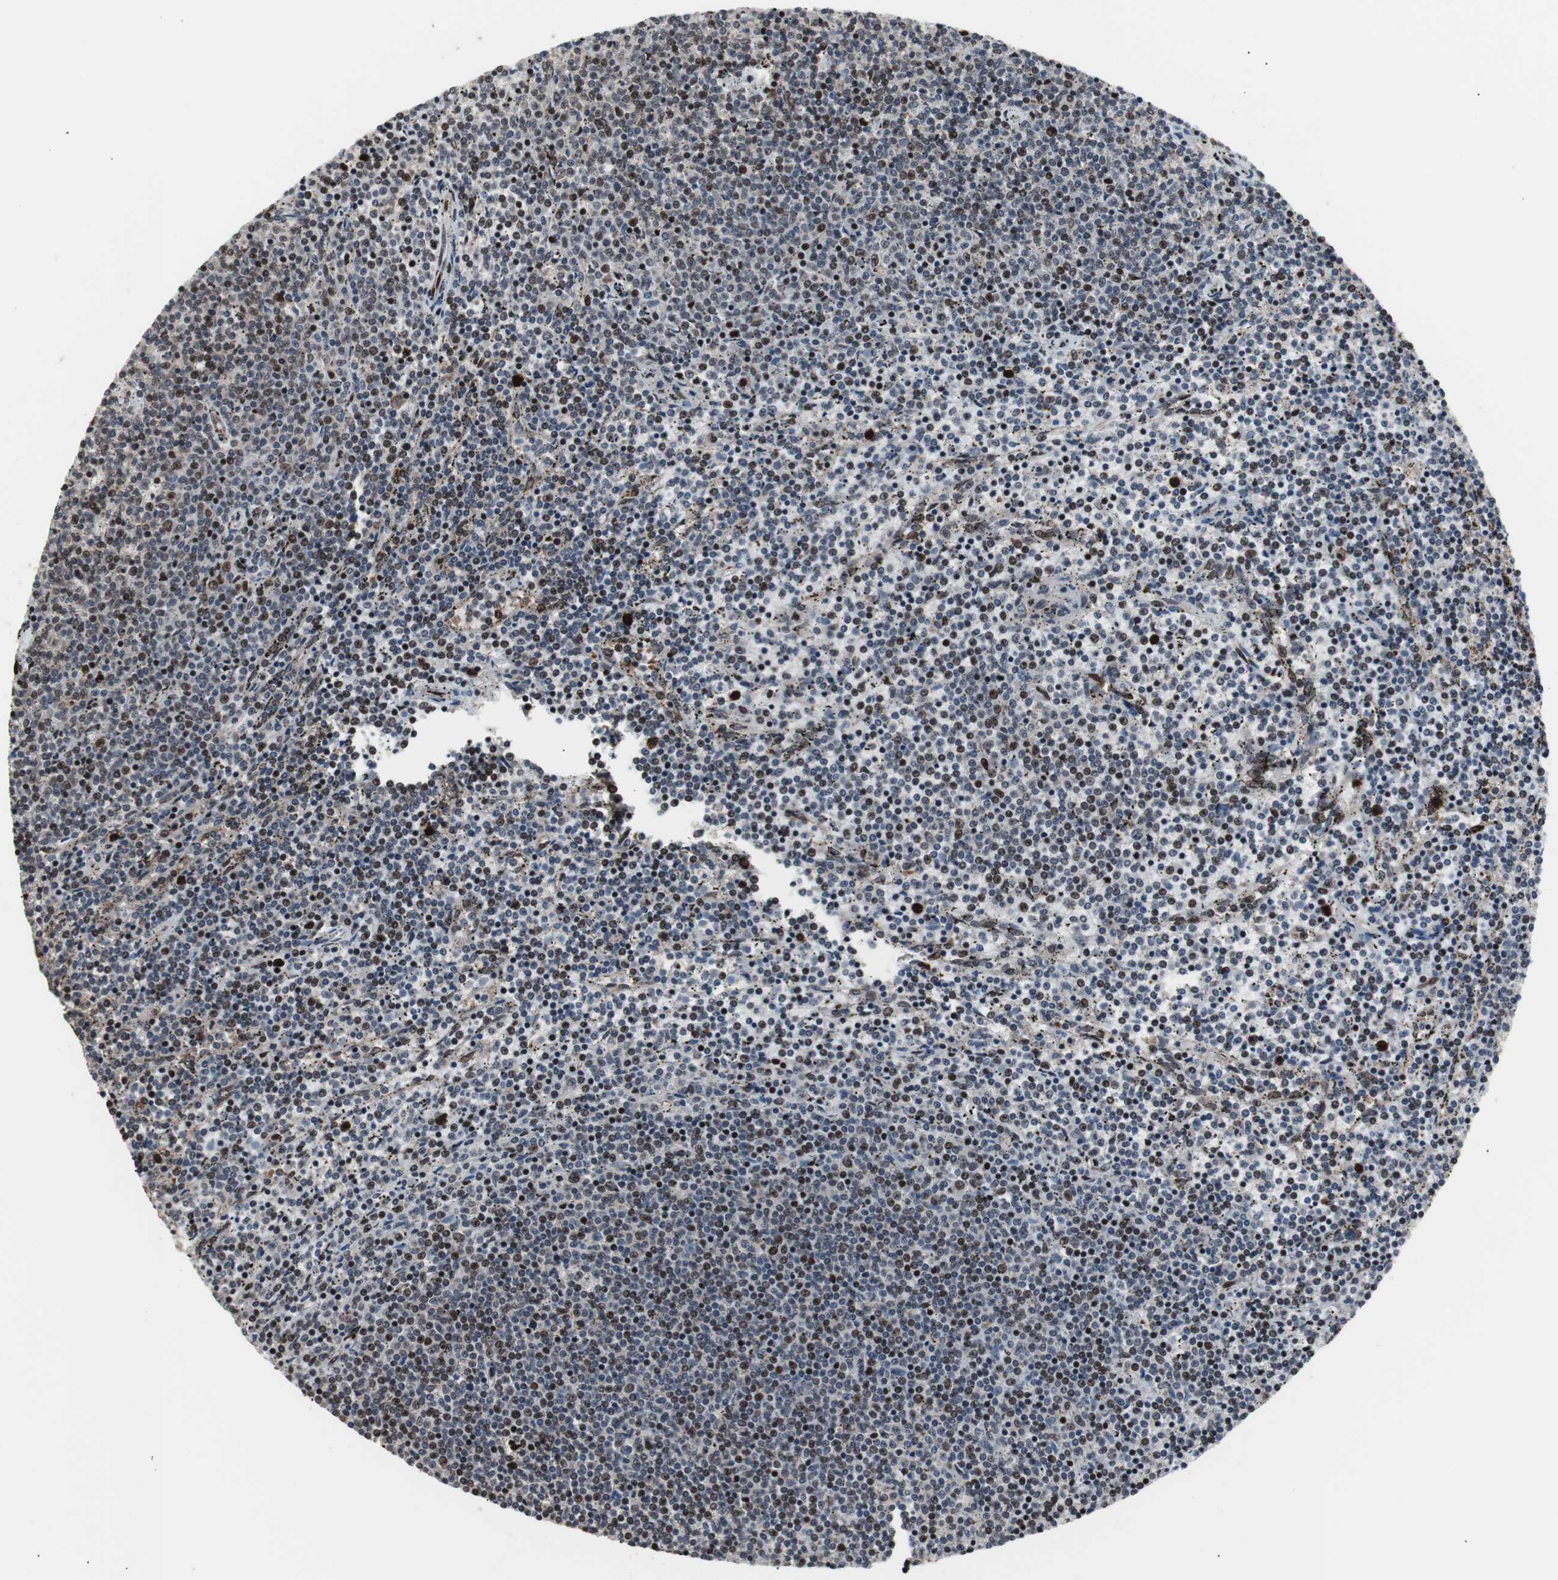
{"staining": {"intensity": "moderate", "quantity": "25%-75%", "location": "nuclear"}, "tissue": "lymphoma", "cell_type": "Tumor cells", "image_type": "cancer", "snomed": [{"axis": "morphology", "description": "Malignant lymphoma, non-Hodgkin's type, Low grade"}, {"axis": "topography", "description": "Spleen"}], "caption": "This image displays lymphoma stained with immunohistochemistry to label a protein in brown. The nuclear of tumor cells show moderate positivity for the protein. Nuclei are counter-stained blue.", "gene": "POGZ", "patient": {"sex": "female", "age": 50}}